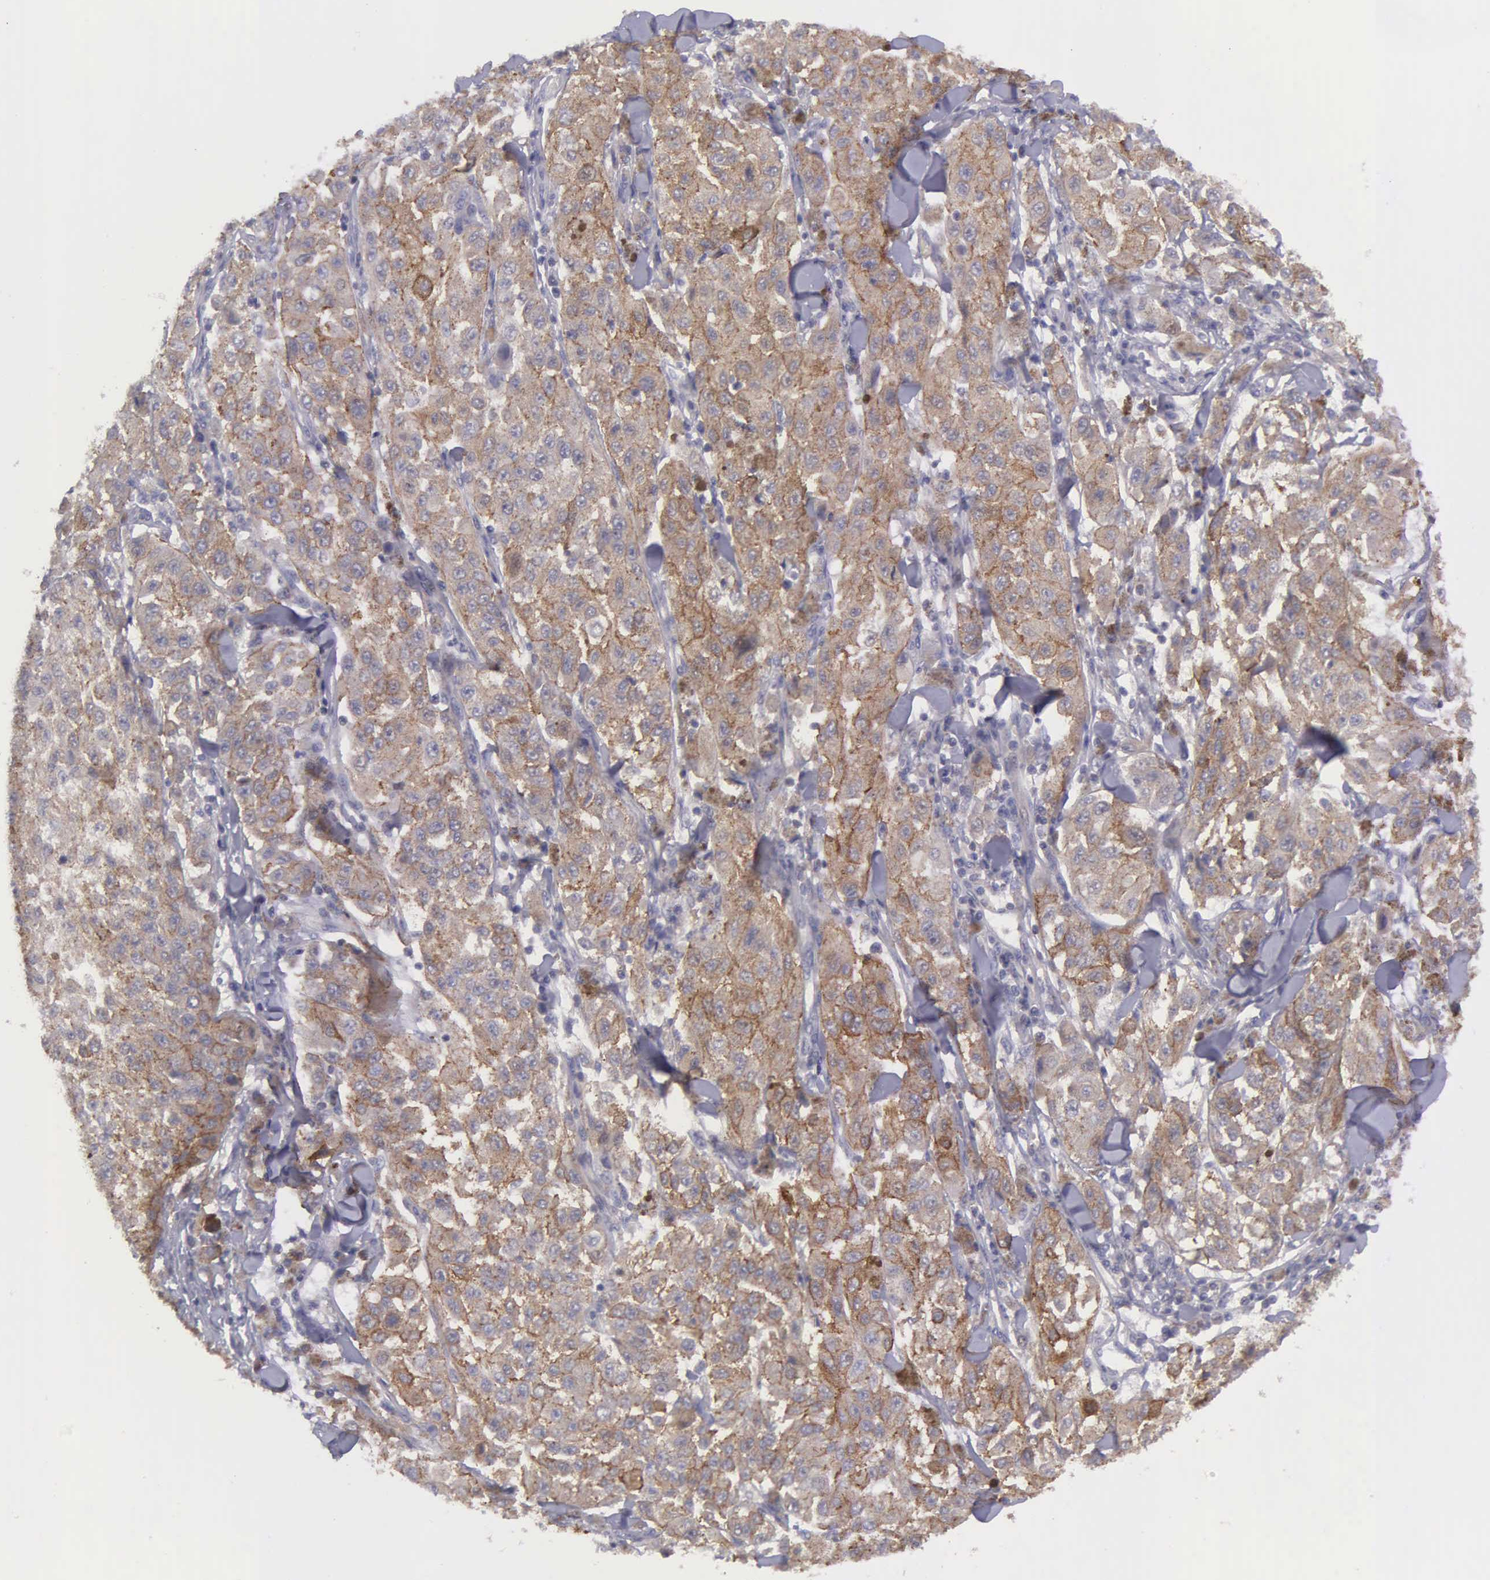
{"staining": {"intensity": "weak", "quantity": ">75%", "location": "cytoplasmic/membranous"}, "tissue": "melanoma", "cell_type": "Tumor cells", "image_type": "cancer", "snomed": [{"axis": "morphology", "description": "Malignant melanoma, NOS"}, {"axis": "topography", "description": "Skin"}], "caption": "Protein analysis of malignant melanoma tissue exhibits weak cytoplasmic/membranous staining in approximately >75% of tumor cells. Nuclei are stained in blue.", "gene": "MICAL3", "patient": {"sex": "female", "age": 64}}